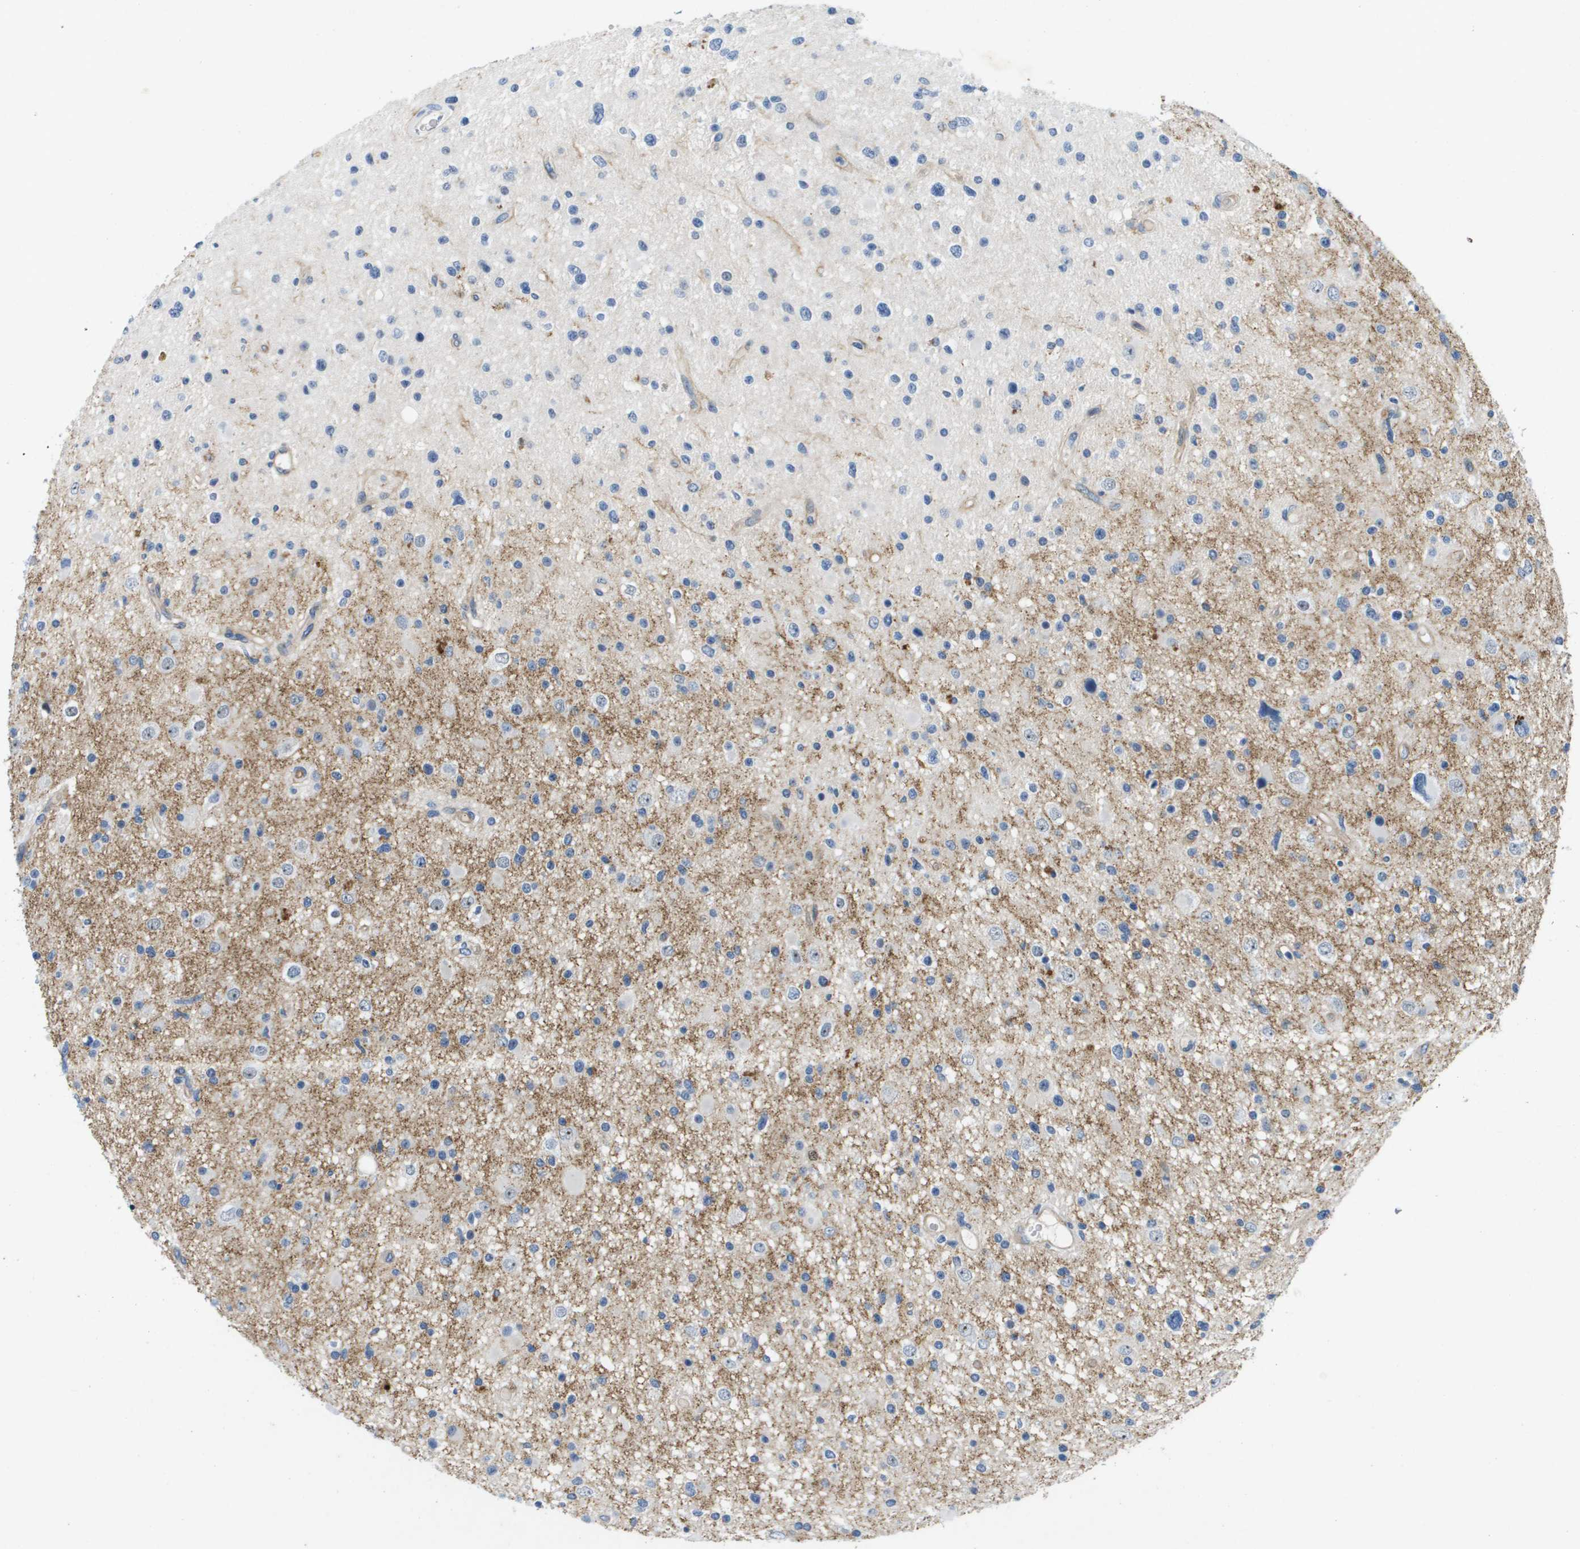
{"staining": {"intensity": "negative", "quantity": "none", "location": "none"}, "tissue": "glioma", "cell_type": "Tumor cells", "image_type": "cancer", "snomed": [{"axis": "morphology", "description": "Glioma, malignant, High grade"}, {"axis": "topography", "description": "Brain"}], "caption": "Tumor cells are negative for brown protein staining in malignant glioma (high-grade).", "gene": "ITGA6", "patient": {"sex": "male", "age": 33}}